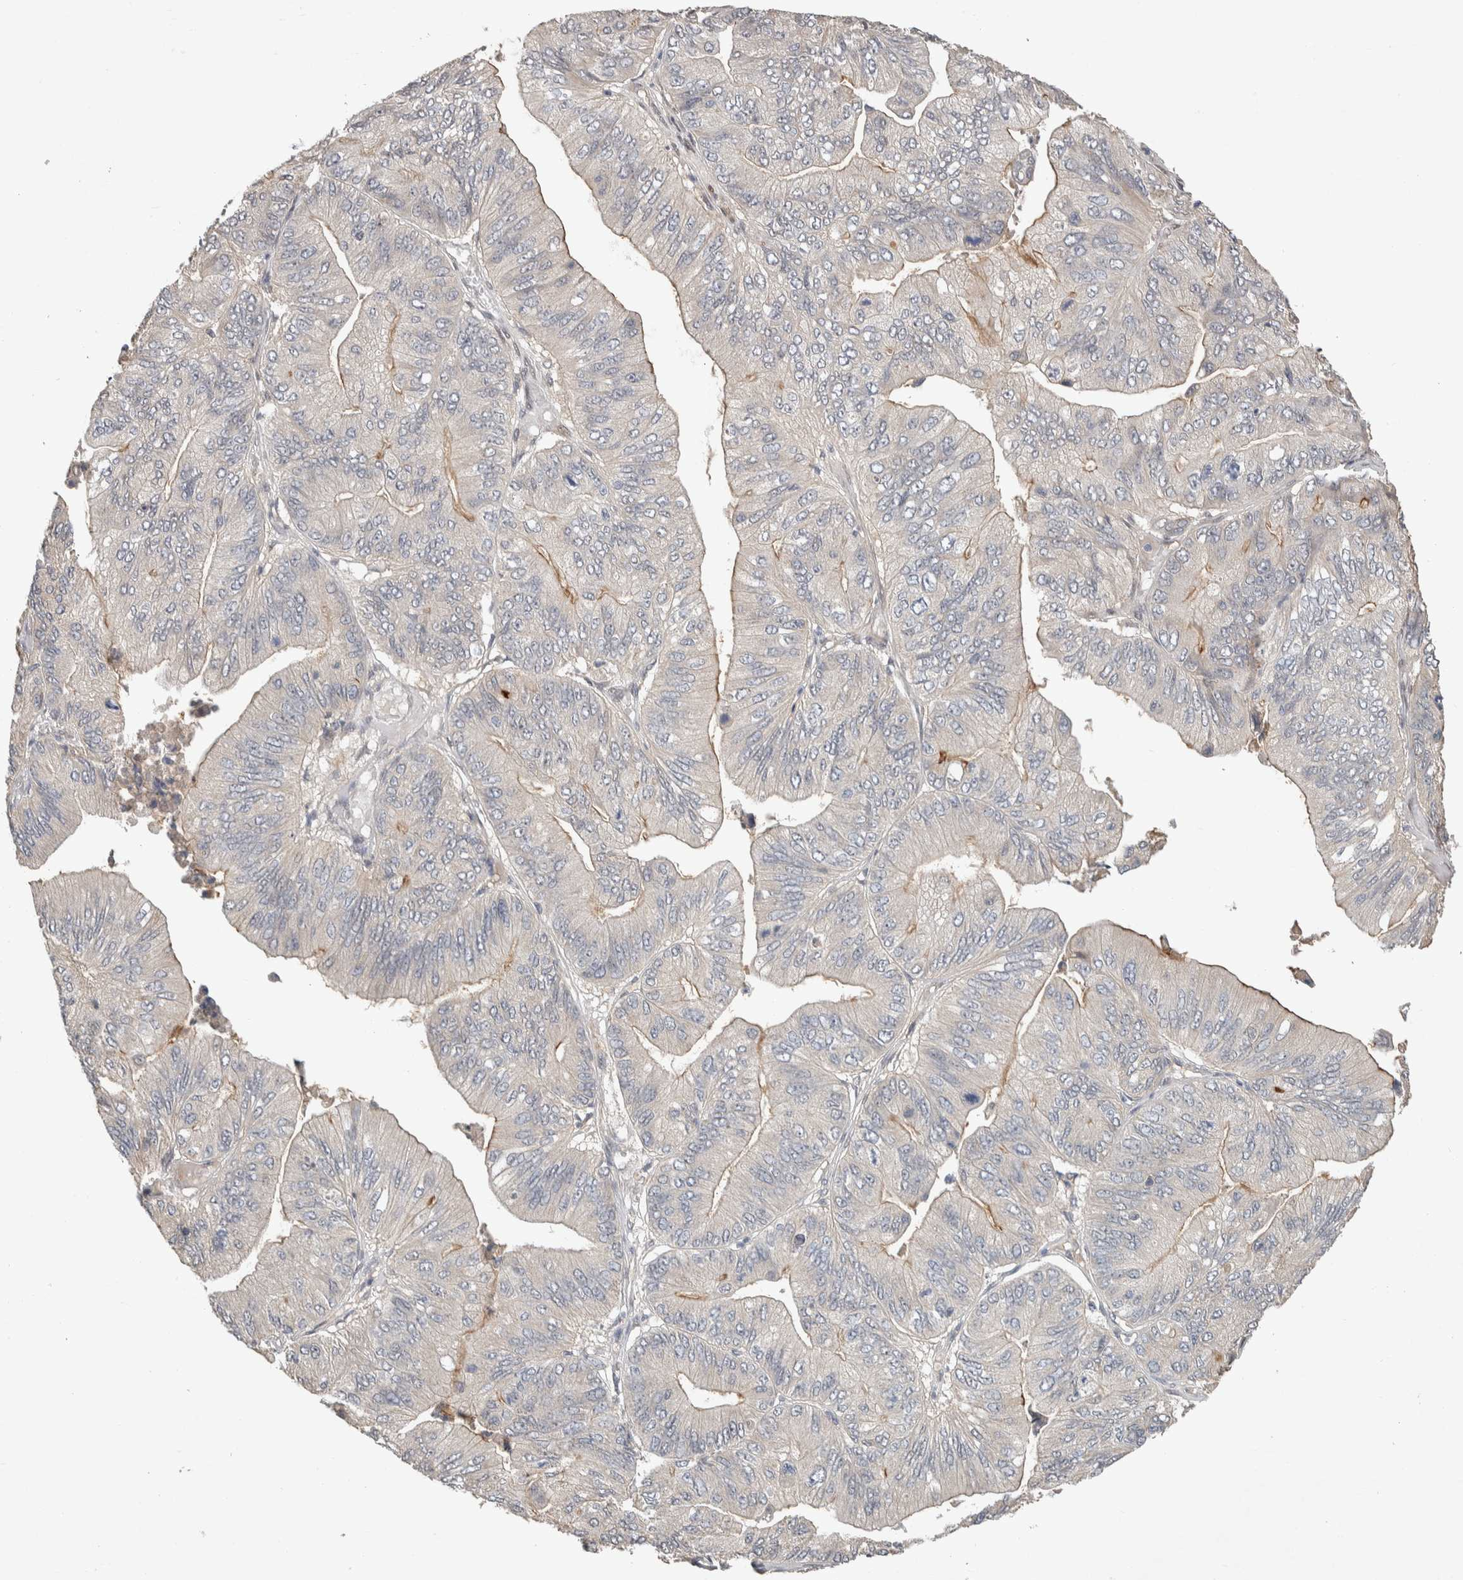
{"staining": {"intensity": "moderate", "quantity": "<25%", "location": "cytoplasmic/membranous"}, "tissue": "ovarian cancer", "cell_type": "Tumor cells", "image_type": "cancer", "snomed": [{"axis": "morphology", "description": "Cystadenocarcinoma, mucinous, NOS"}, {"axis": "topography", "description": "Ovary"}], "caption": "The photomicrograph reveals staining of ovarian cancer (mucinous cystadenocarcinoma), revealing moderate cytoplasmic/membranous protein staining (brown color) within tumor cells.", "gene": "CYSRT1", "patient": {"sex": "female", "age": 61}}